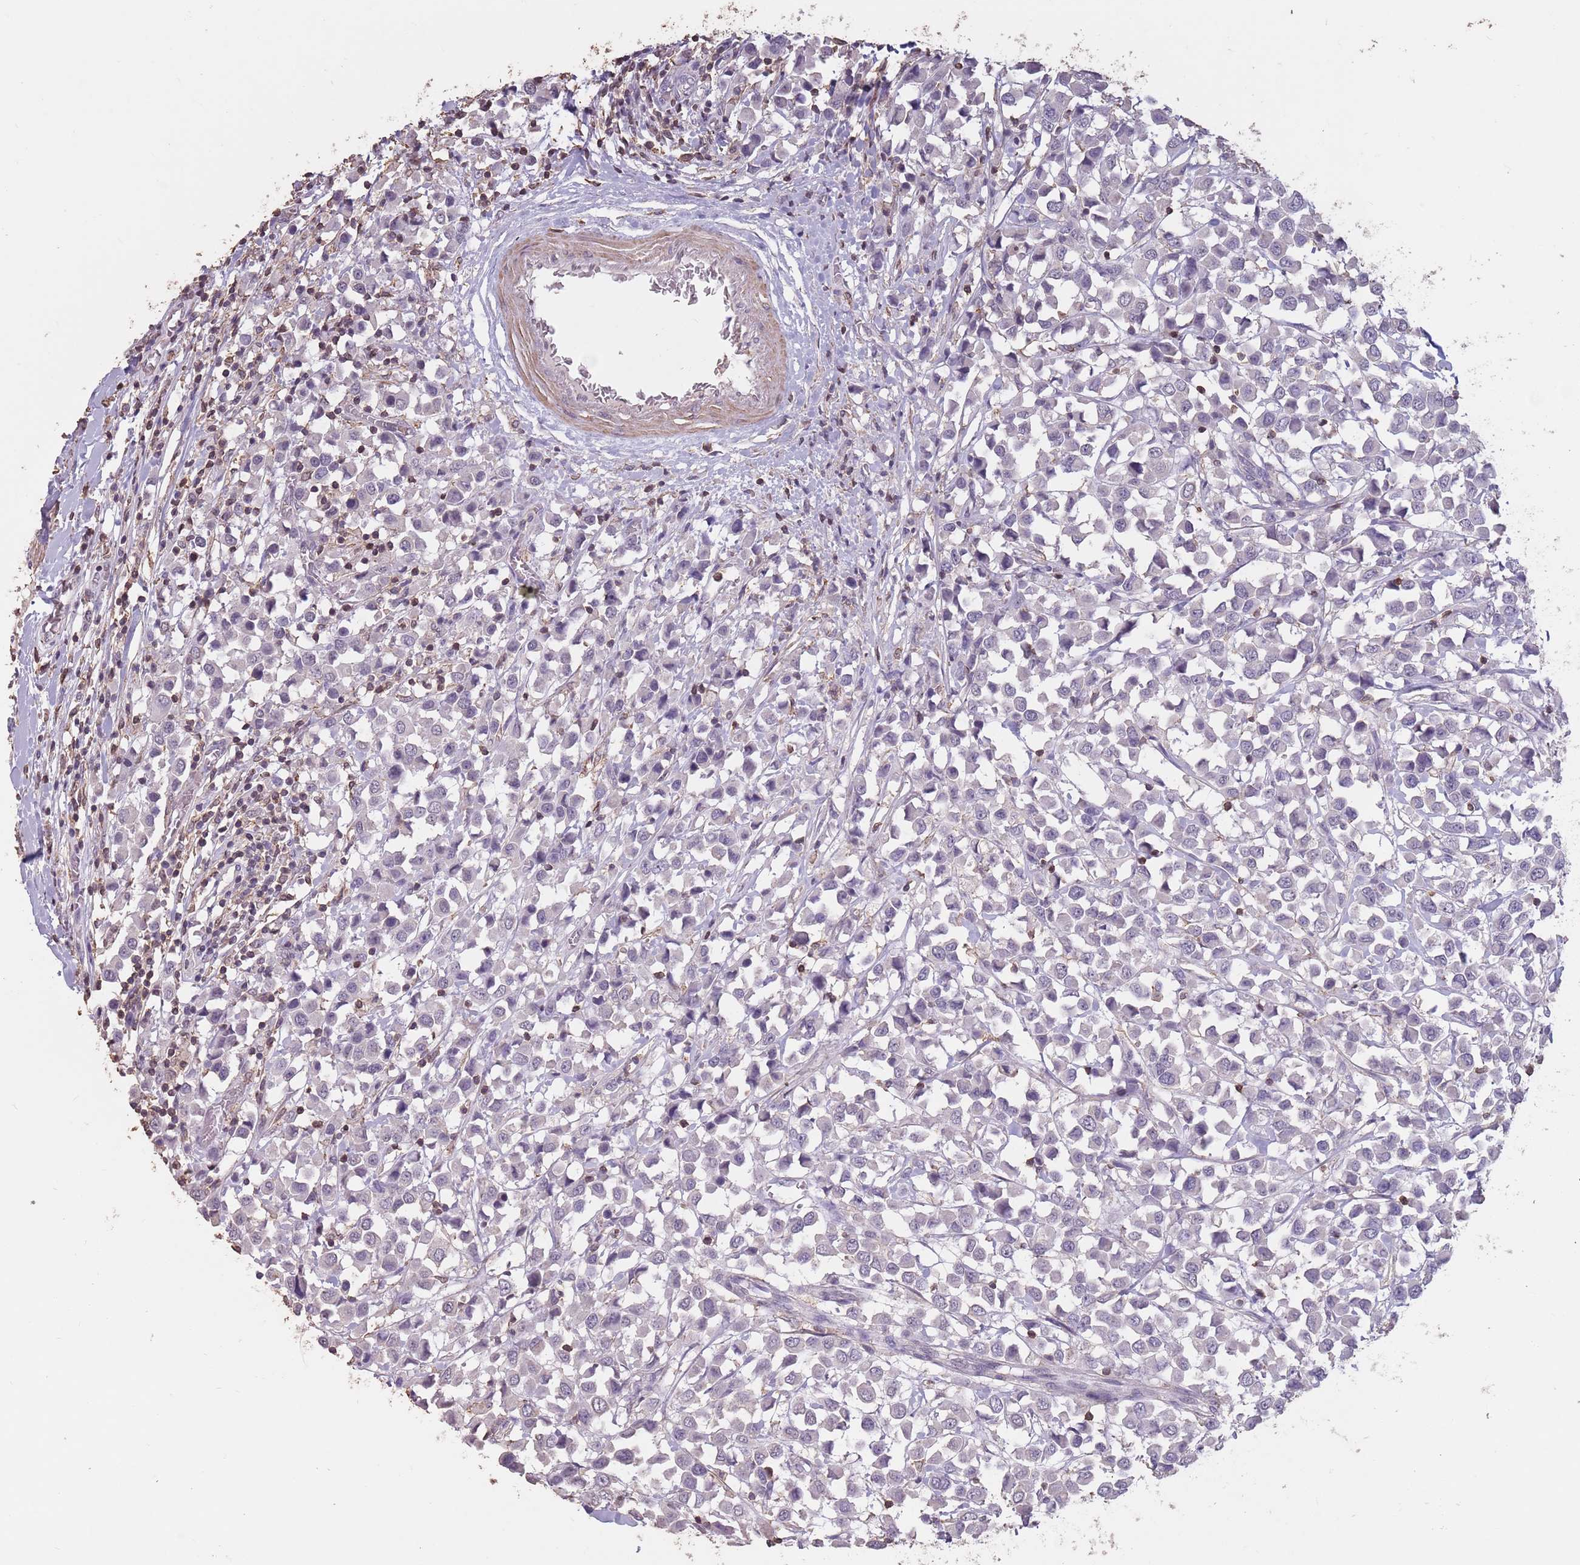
{"staining": {"intensity": "negative", "quantity": "none", "location": "none"}, "tissue": "breast cancer", "cell_type": "Tumor cells", "image_type": "cancer", "snomed": [{"axis": "morphology", "description": "Duct carcinoma"}, {"axis": "topography", "description": "Breast"}], "caption": "Tumor cells are negative for brown protein staining in breast infiltrating ductal carcinoma. (Immunohistochemistry, brightfield microscopy, high magnification).", "gene": "SUN5", "patient": {"sex": "female", "age": 61}}